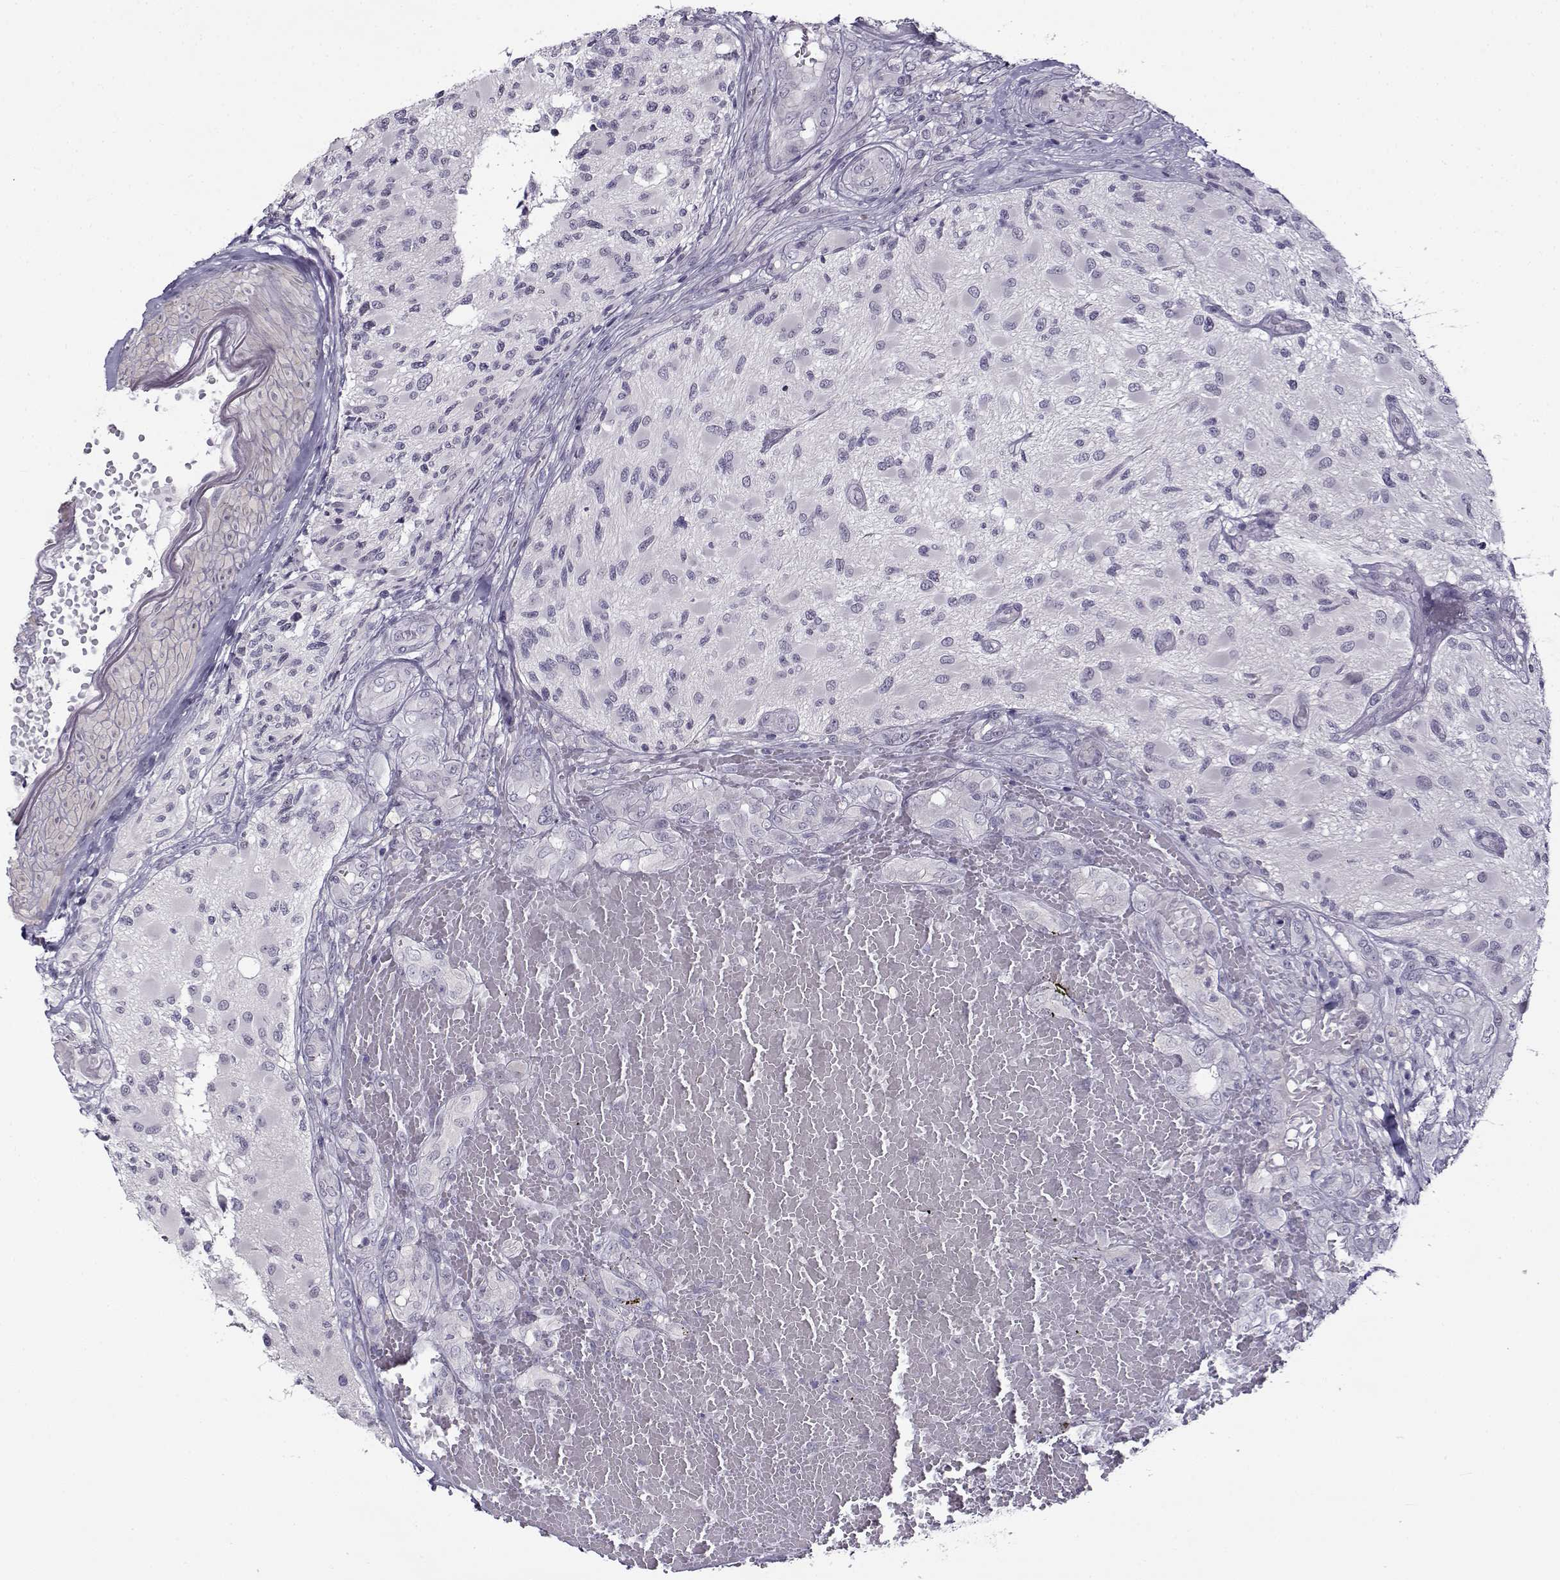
{"staining": {"intensity": "negative", "quantity": "none", "location": "none"}, "tissue": "glioma", "cell_type": "Tumor cells", "image_type": "cancer", "snomed": [{"axis": "morphology", "description": "Glioma, malignant, High grade"}, {"axis": "topography", "description": "Brain"}], "caption": "Immunohistochemistry (IHC) histopathology image of human malignant glioma (high-grade) stained for a protein (brown), which shows no positivity in tumor cells.", "gene": "TEX55", "patient": {"sex": "female", "age": 63}}